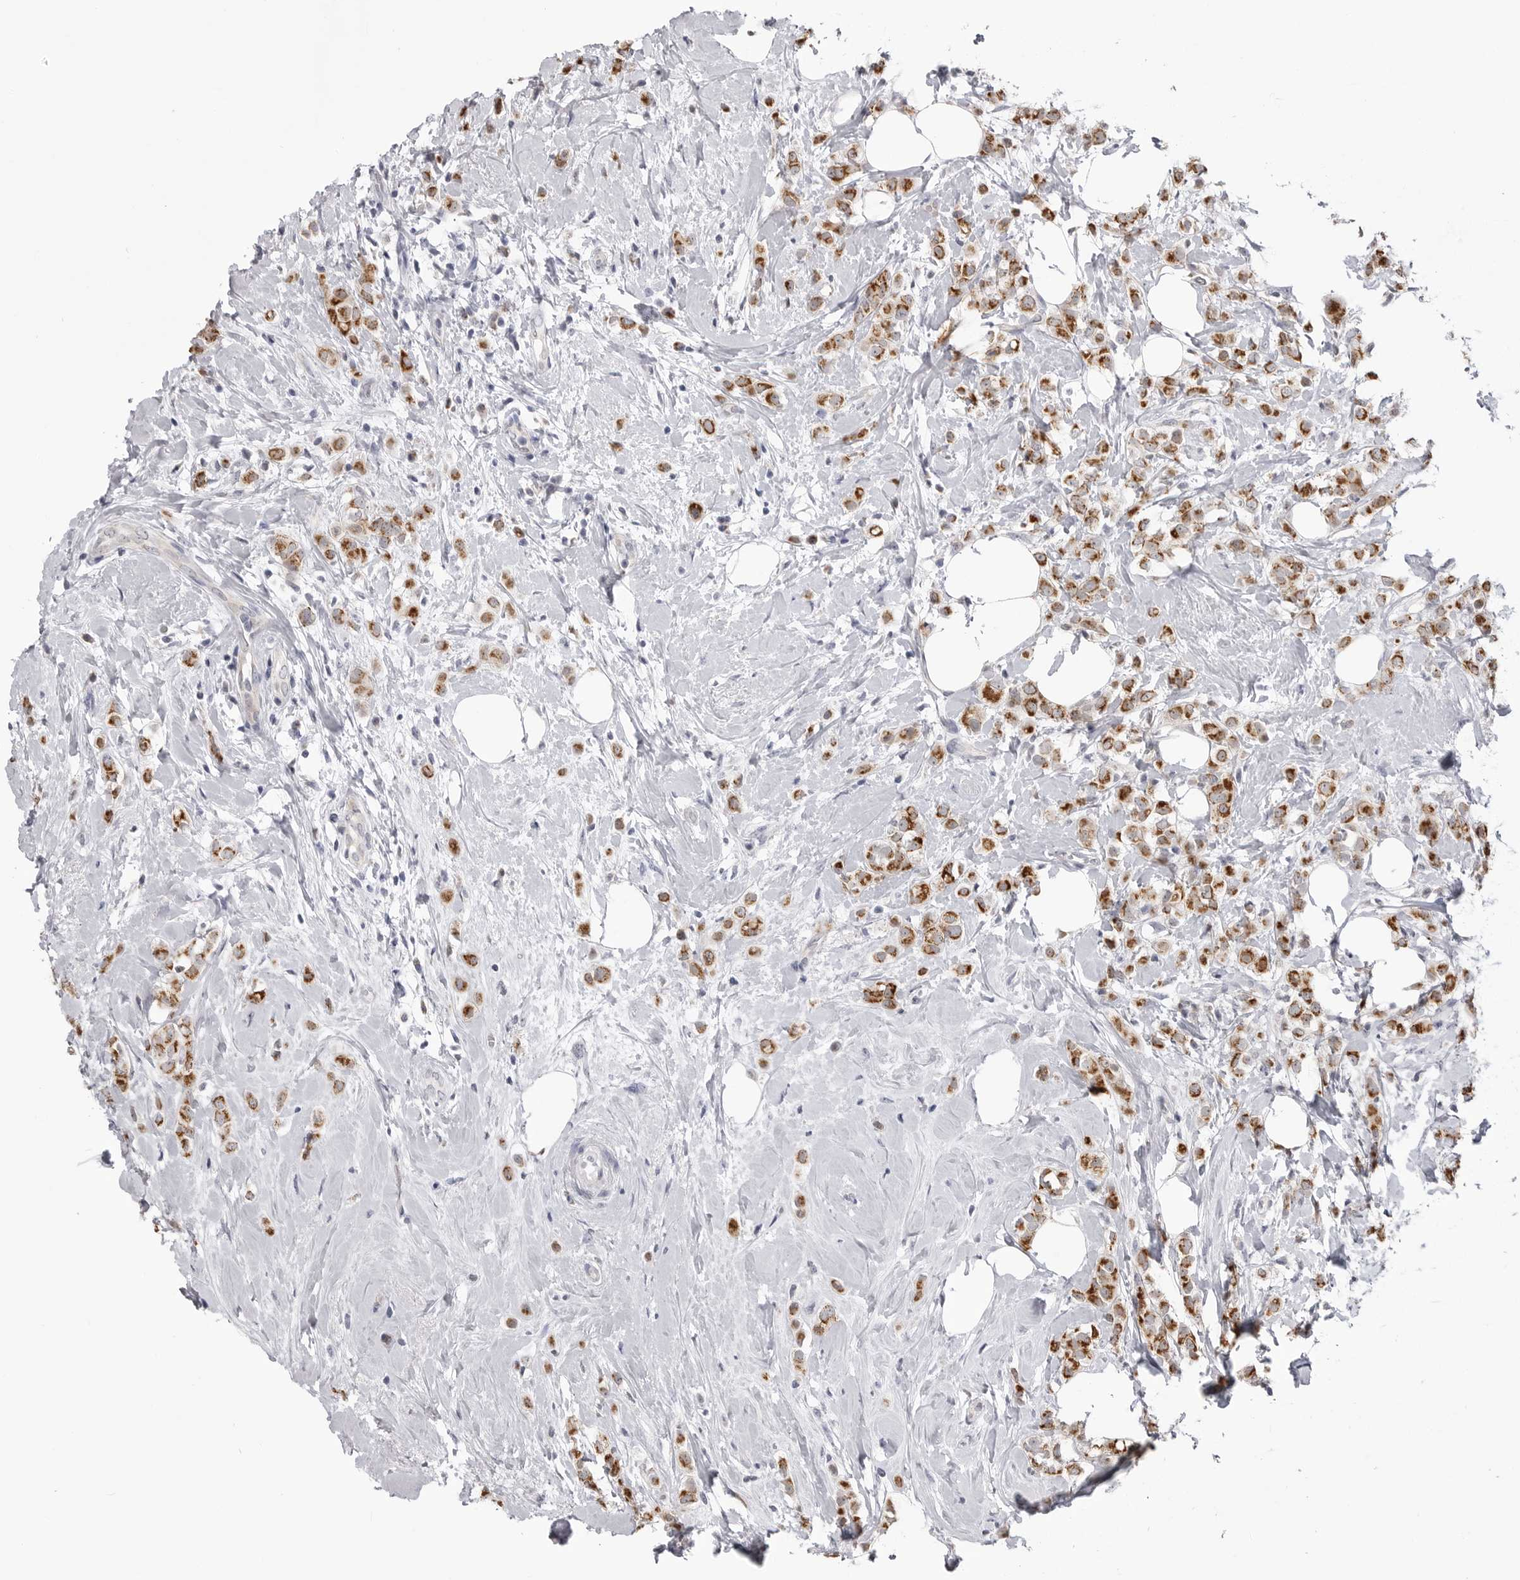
{"staining": {"intensity": "moderate", "quantity": ">75%", "location": "cytoplasmic/membranous"}, "tissue": "breast cancer", "cell_type": "Tumor cells", "image_type": "cancer", "snomed": [{"axis": "morphology", "description": "Lobular carcinoma"}, {"axis": "topography", "description": "Breast"}], "caption": "Protein expression analysis of breast lobular carcinoma demonstrates moderate cytoplasmic/membranous staining in approximately >75% of tumor cells.", "gene": "FH", "patient": {"sex": "female", "age": 47}}